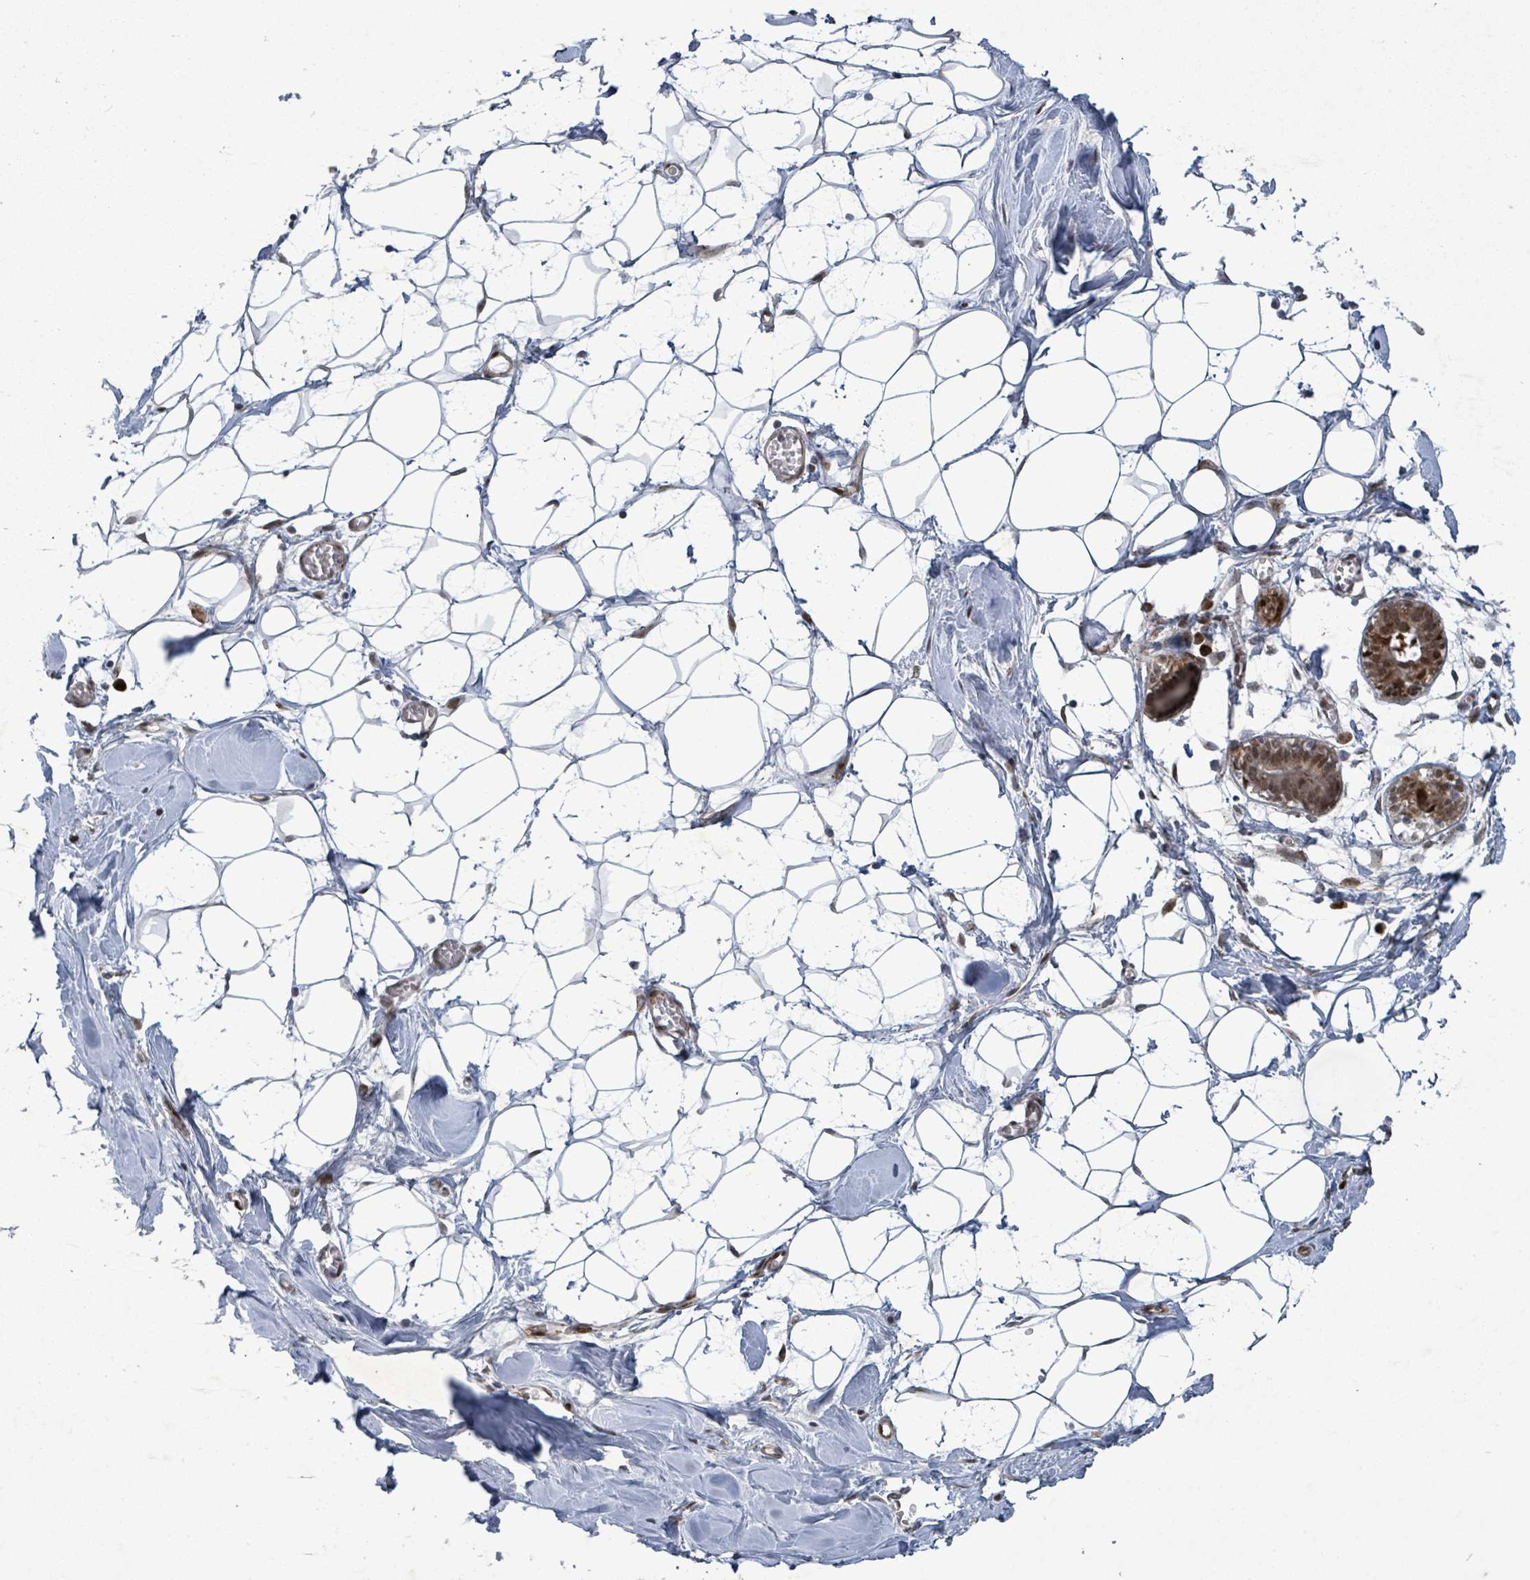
{"staining": {"intensity": "negative", "quantity": "none", "location": "none"}, "tissue": "breast", "cell_type": "Adipocytes", "image_type": "normal", "snomed": [{"axis": "morphology", "description": "Normal tissue, NOS"}, {"axis": "topography", "description": "Breast"}], "caption": "This is a histopathology image of immunohistochemistry (IHC) staining of benign breast, which shows no staining in adipocytes.", "gene": "TUSC1", "patient": {"sex": "female", "age": 27}}